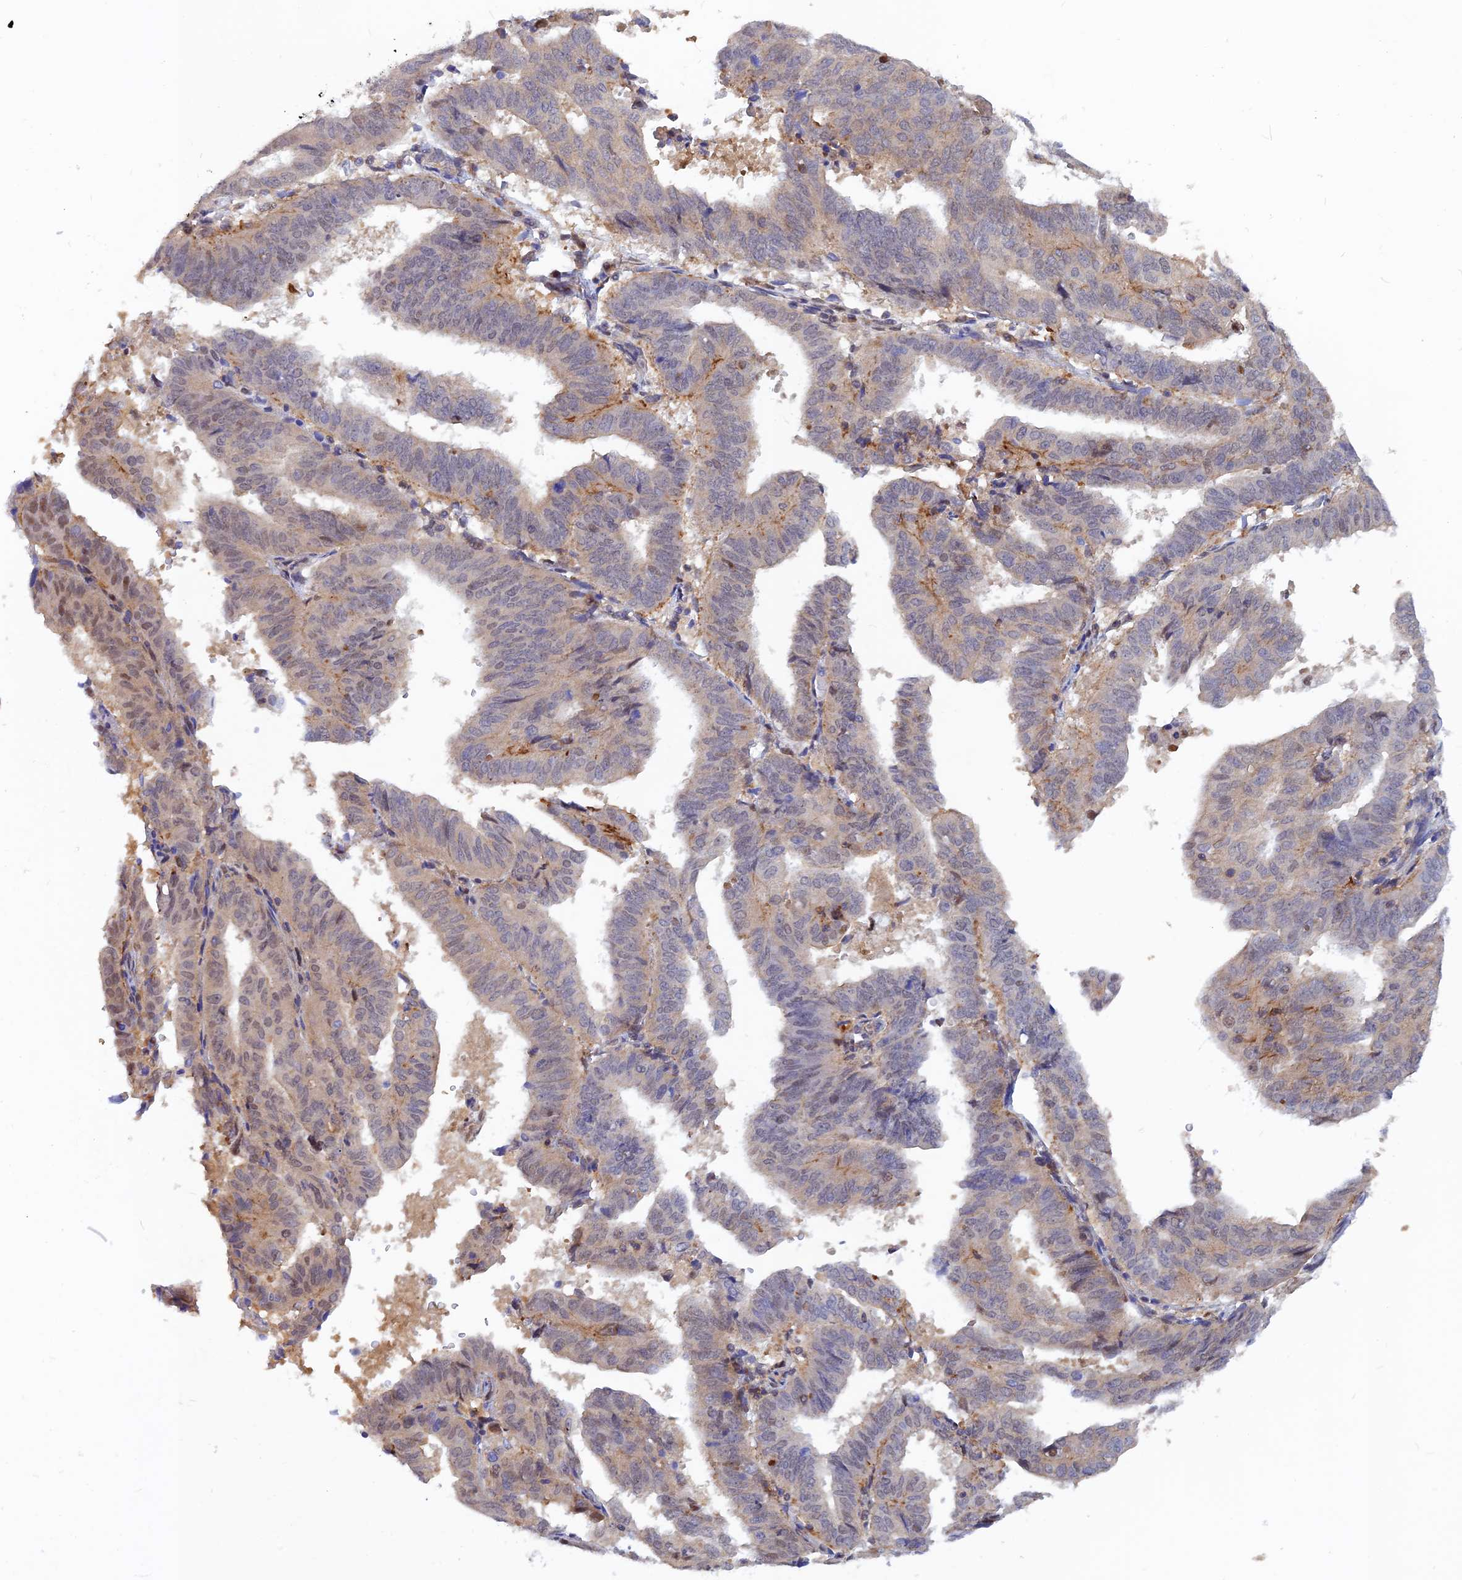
{"staining": {"intensity": "weak", "quantity": "<25%", "location": "nuclear"}, "tissue": "endometrial cancer", "cell_type": "Tumor cells", "image_type": "cancer", "snomed": [{"axis": "morphology", "description": "Adenocarcinoma, NOS"}, {"axis": "topography", "description": "Uterus"}], "caption": "Immunohistochemistry of endometrial cancer reveals no expression in tumor cells.", "gene": "DNAJC16", "patient": {"sex": "female", "age": 77}}